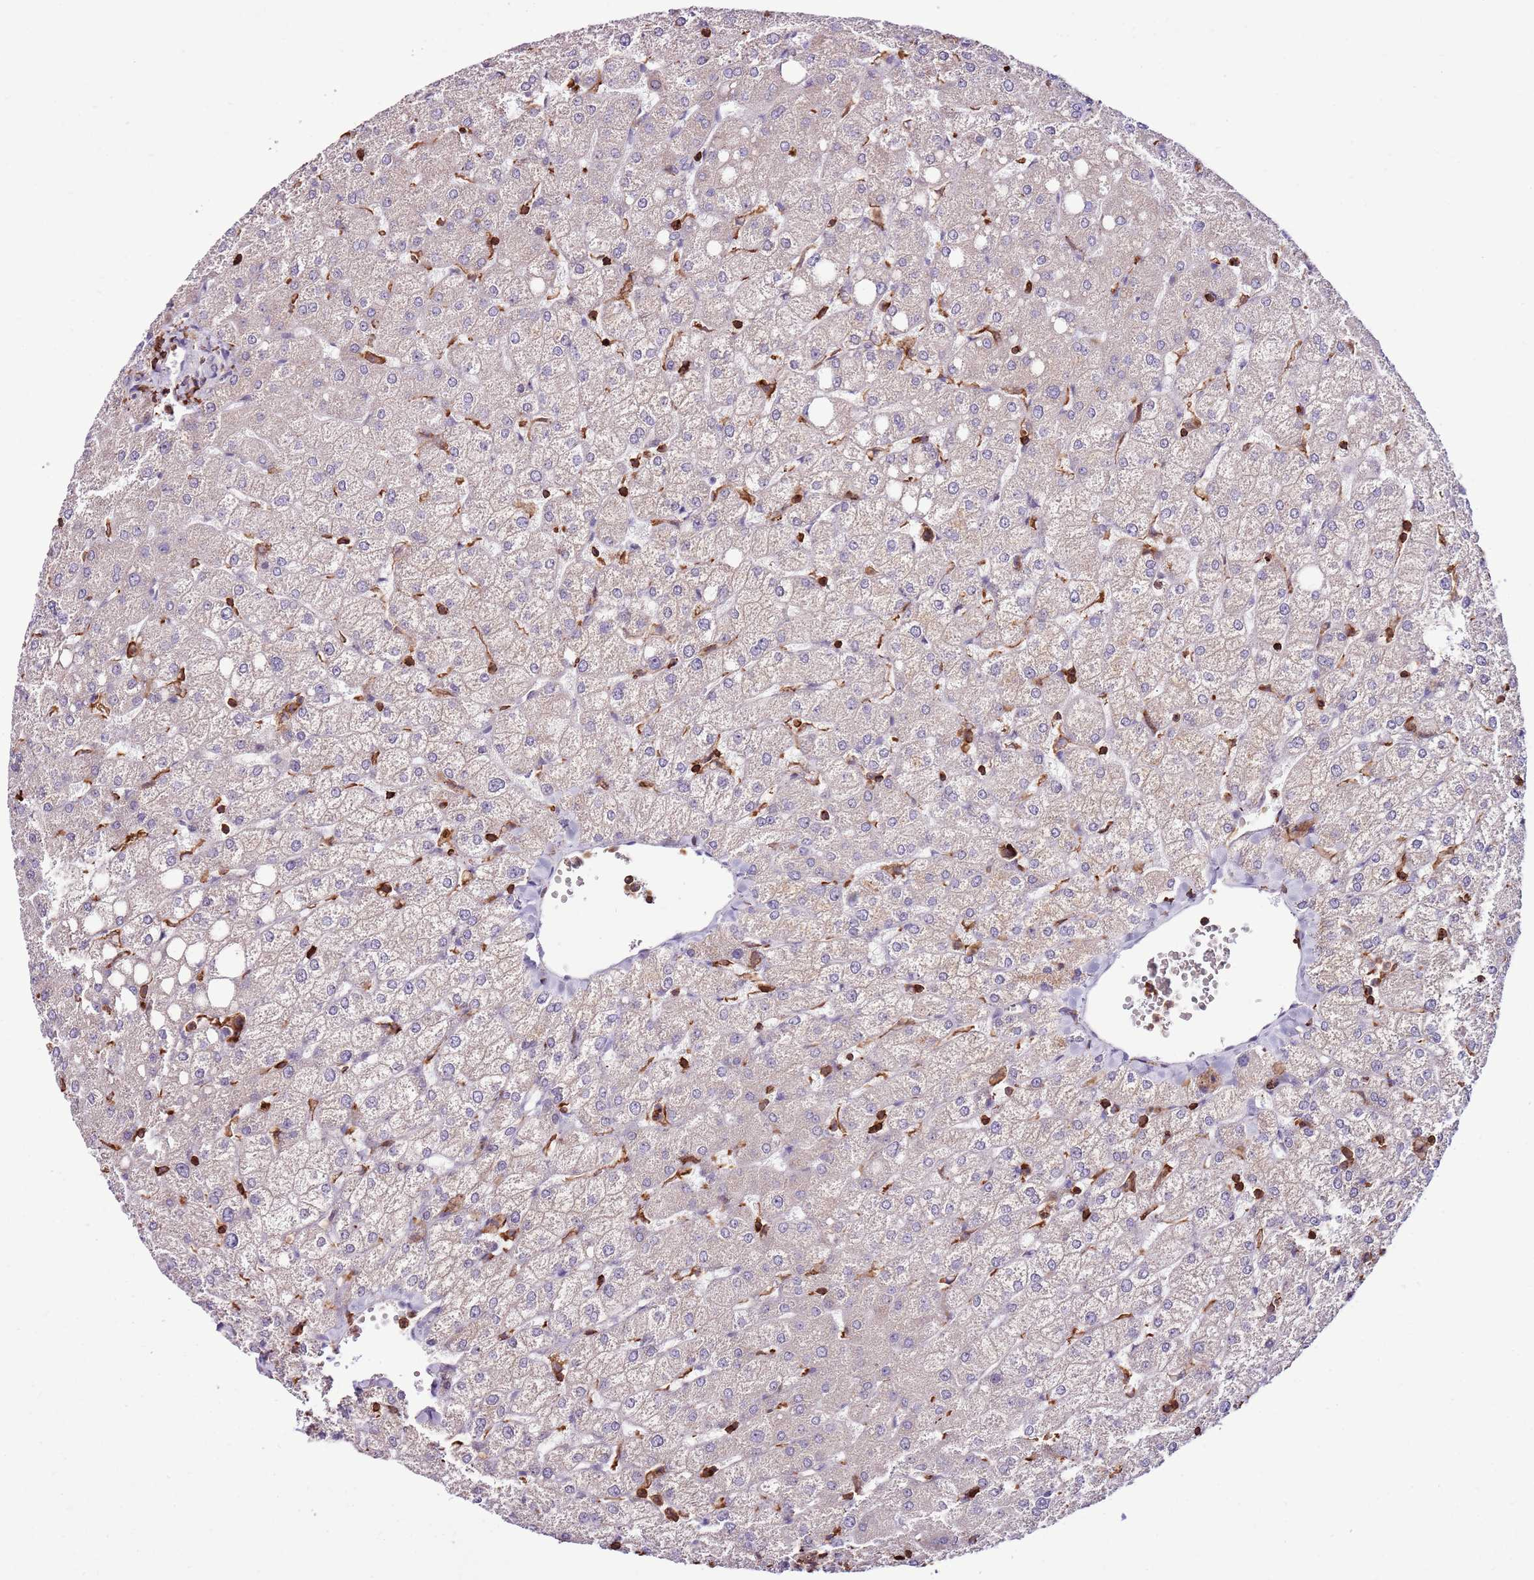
{"staining": {"intensity": "negative", "quantity": "none", "location": "none"}, "tissue": "liver", "cell_type": "Cholangiocytes", "image_type": "normal", "snomed": [{"axis": "morphology", "description": "Normal tissue, NOS"}, {"axis": "topography", "description": "Liver"}], "caption": "Micrograph shows no significant protein expression in cholangiocytes of unremarkable liver.", "gene": "ZSWIM1", "patient": {"sex": "female", "age": 54}}